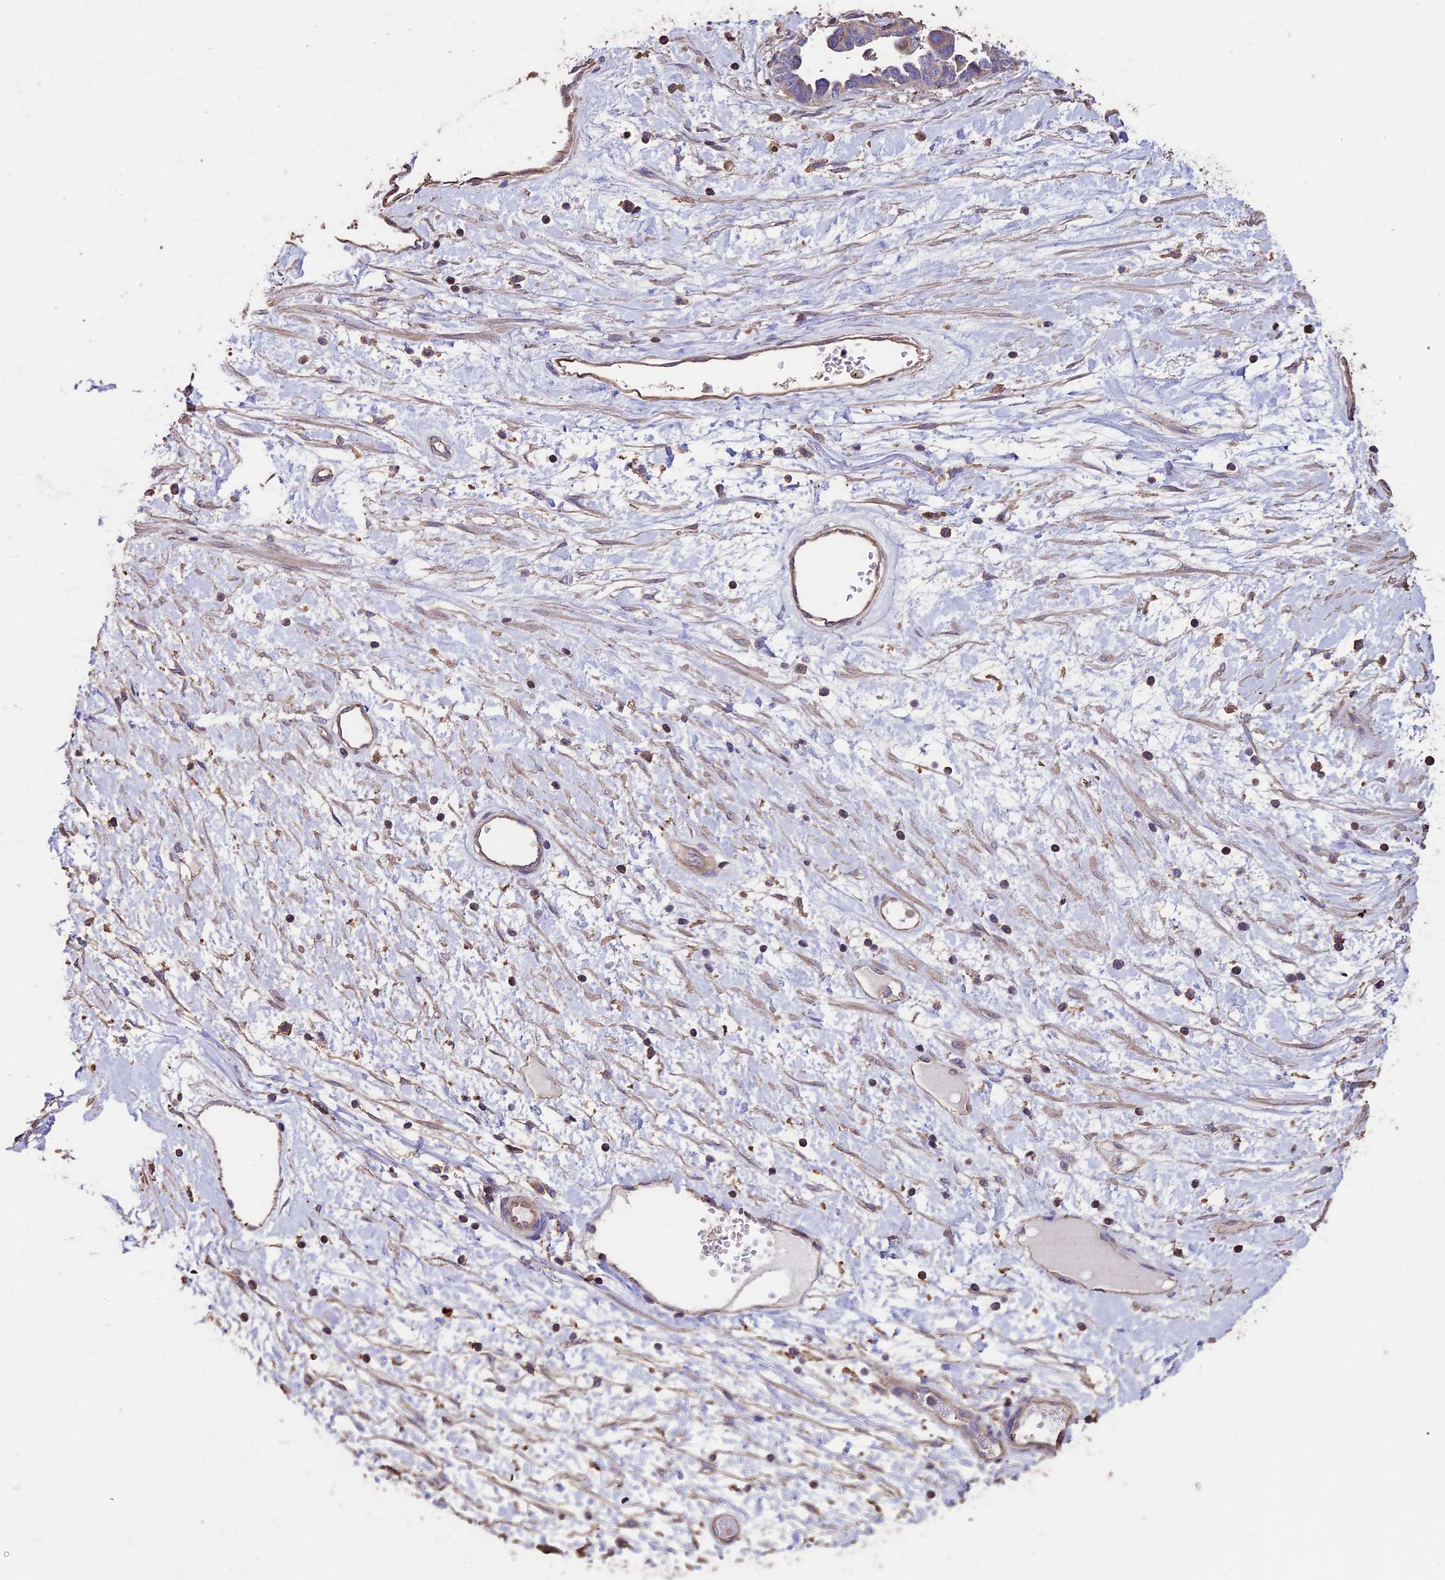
{"staining": {"intensity": "weak", "quantity": "<25%", "location": "cytoplasmic/membranous"}, "tissue": "ovarian cancer", "cell_type": "Tumor cells", "image_type": "cancer", "snomed": [{"axis": "morphology", "description": "Cystadenocarcinoma, serous, NOS"}, {"axis": "topography", "description": "Ovary"}], "caption": "Immunohistochemical staining of ovarian cancer demonstrates no significant positivity in tumor cells.", "gene": "USB1", "patient": {"sex": "female", "age": 54}}